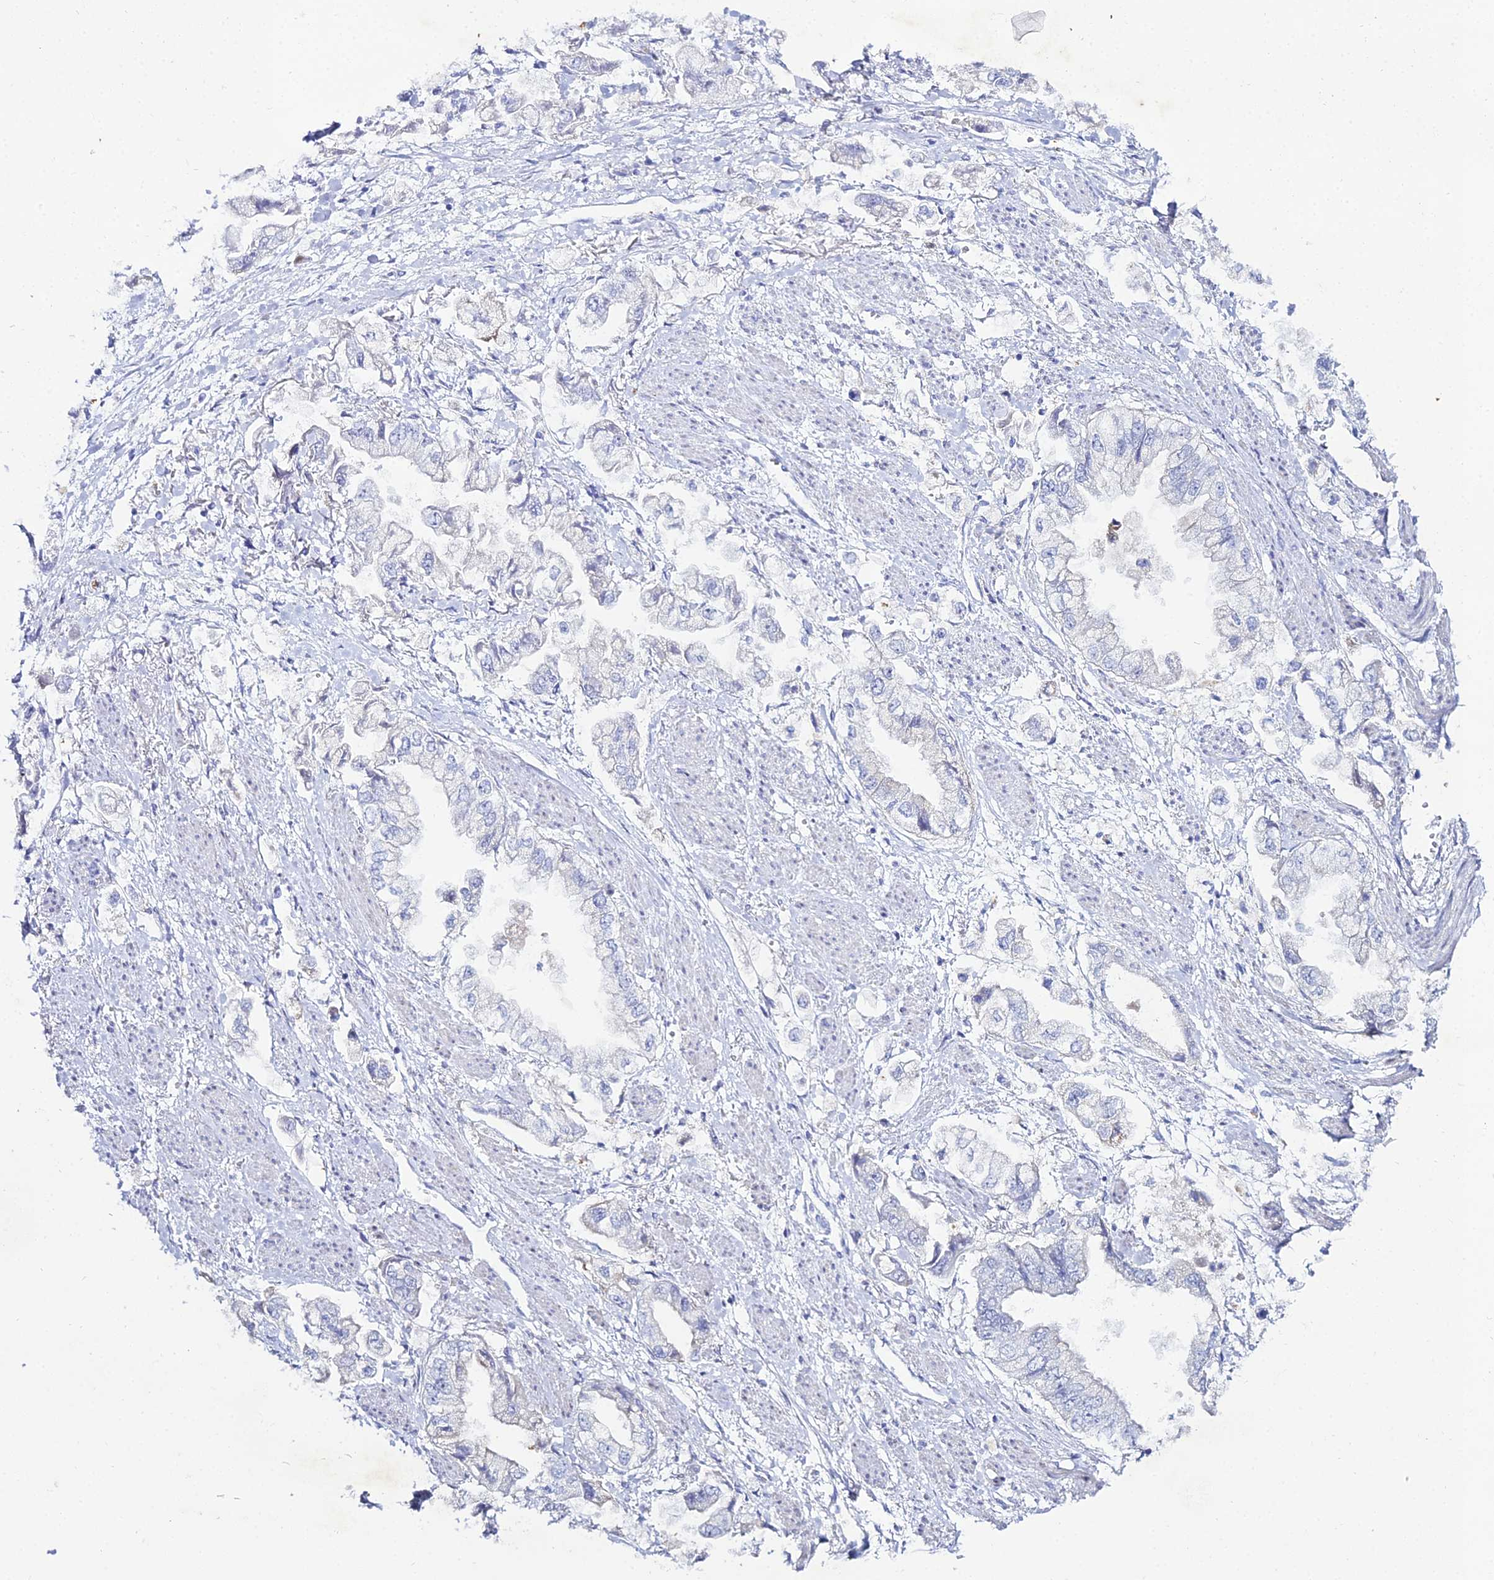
{"staining": {"intensity": "negative", "quantity": "none", "location": "none"}, "tissue": "stomach cancer", "cell_type": "Tumor cells", "image_type": "cancer", "snomed": [{"axis": "morphology", "description": "Adenocarcinoma, NOS"}, {"axis": "topography", "description": "Stomach"}], "caption": "There is no significant staining in tumor cells of adenocarcinoma (stomach).", "gene": "DHX34", "patient": {"sex": "male", "age": 62}}